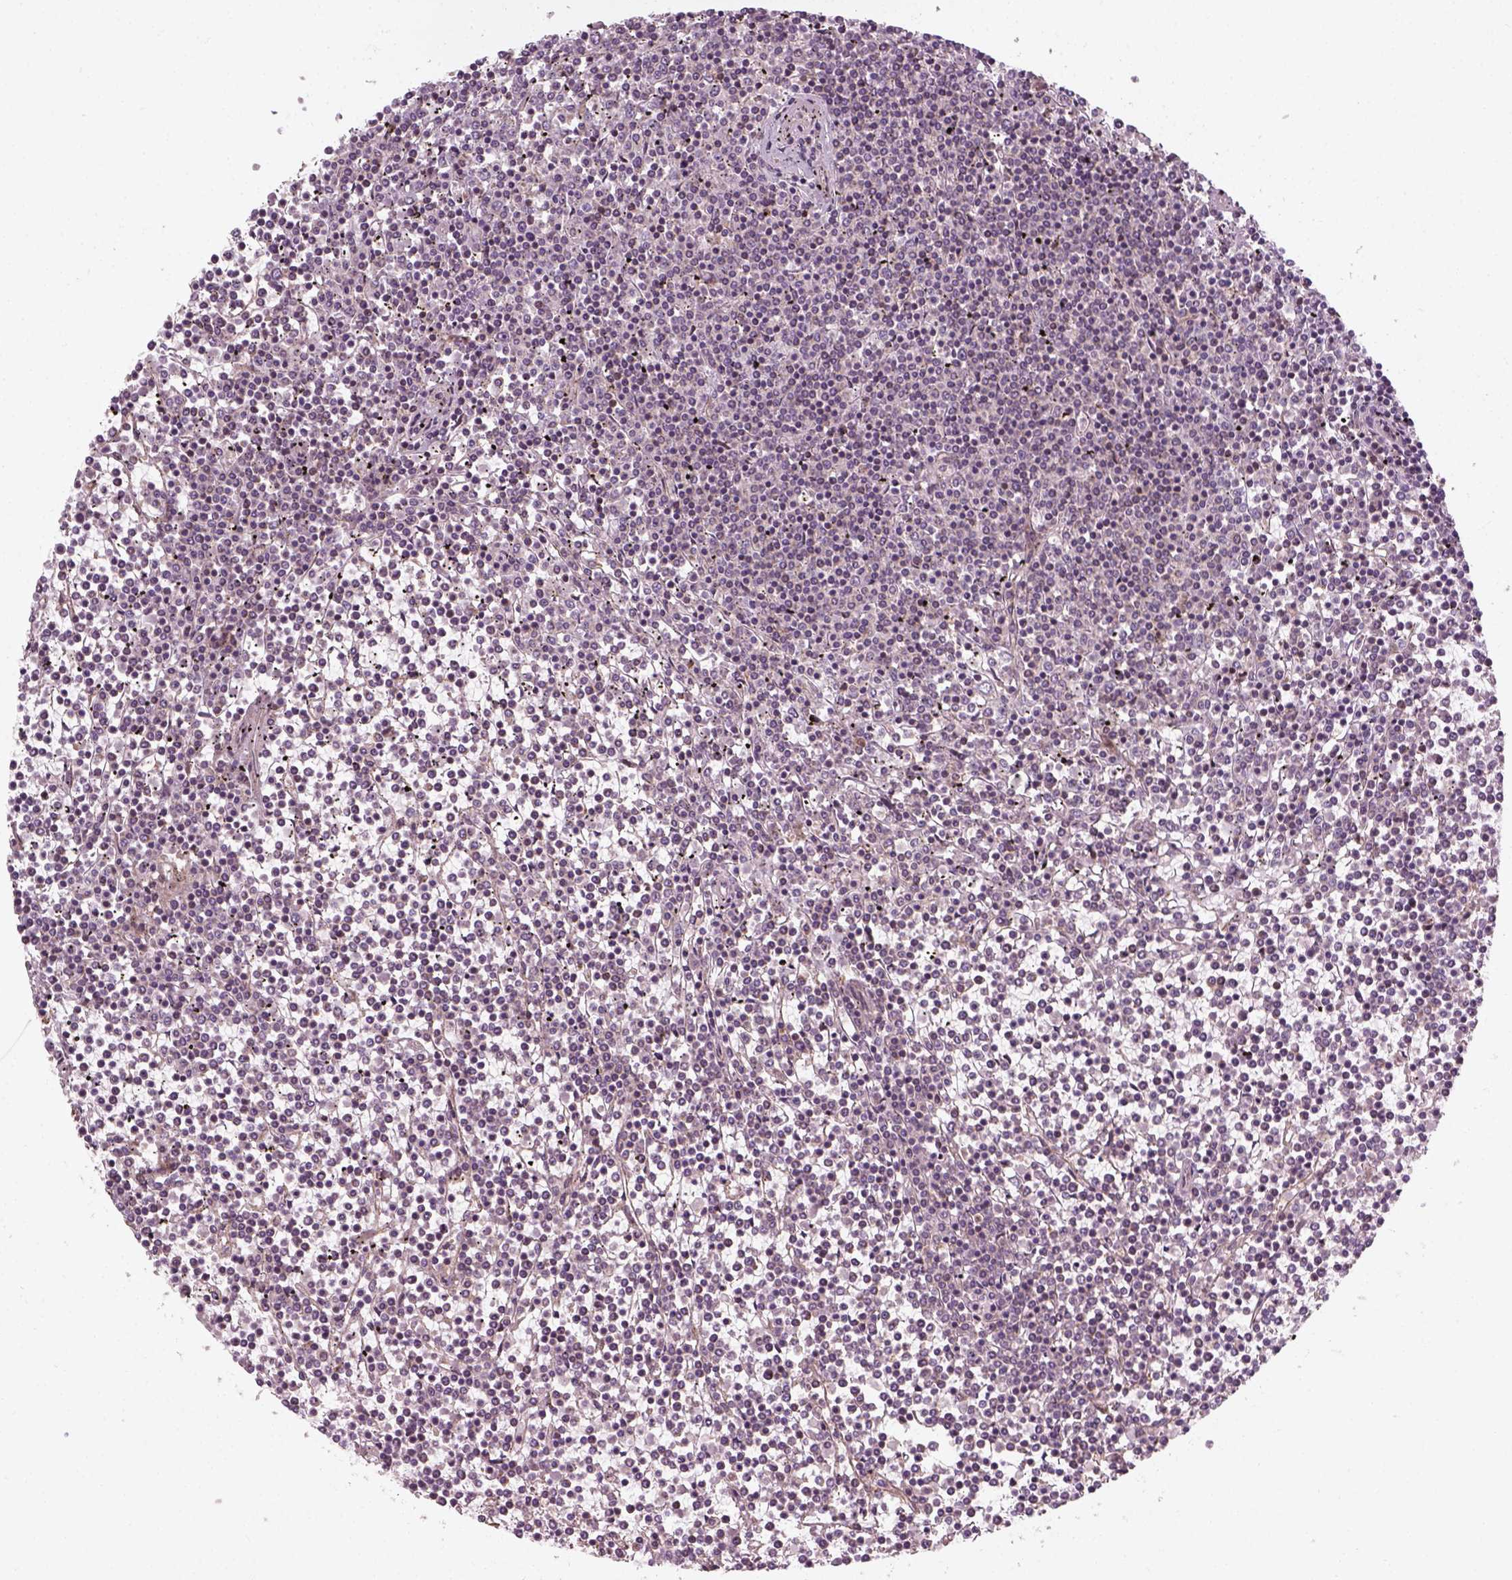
{"staining": {"intensity": "negative", "quantity": "none", "location": "none"}, "tissue": "lymphoma", "cell_type": "Tumor cells", "image_type": "cancer", "snomed": [{"axis": "morphology", "description": "Malignant lymphoma, non-Hodgkin's type, Low grade"}, {"axis": "topography", "description": "Spleen"}], "caption": "Immunohistochemical staining of lymphoma exhibits no significant expression in tumor cells.", "gene": "DNASE1L1", "patient": {"sex": "female", "age": 19}}